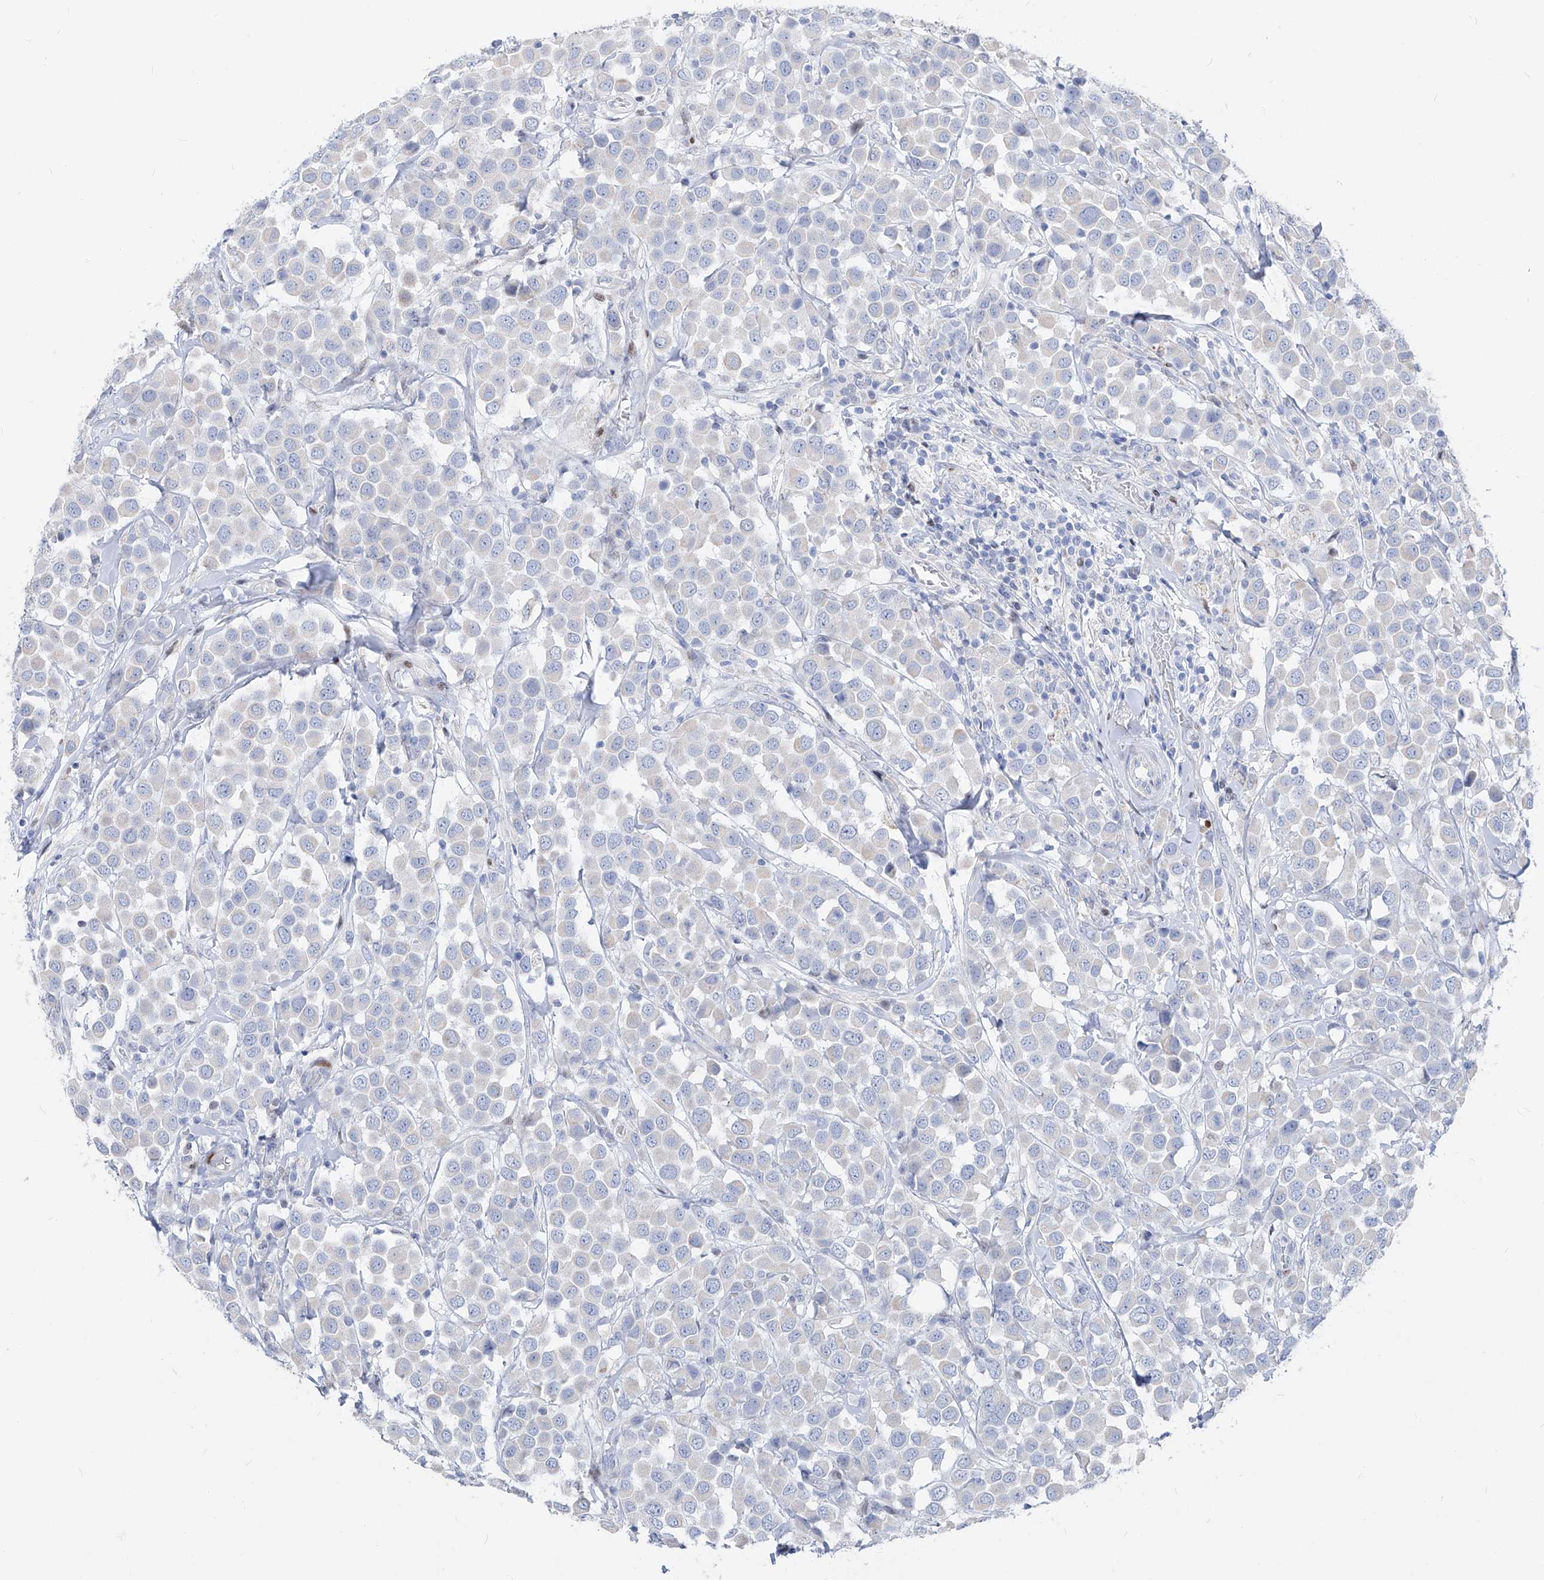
{"staining": {"intensity": "negative", "quantity": "none", "location": "none"}, "tissue": "breast cancer", "cell_type": "Tumor cells", "image_type": "cancer", "snomed": [{"axis": "morphology", "description": "Duct carcinoma"}, {"axis": "topography", "description": "Breast"}], "caption": "A histopathology image of human breast cancer is negative for staining in tumor cells. (Stains: DAB (3,3'-diaminobenzidine) immunohistochemistry (IHC) with hematoxylin counter stain, Microscopy: brightfield microscopy at high magnification).", "gene": "FRS3", "patient": {"sex": "female", "age": 61}}